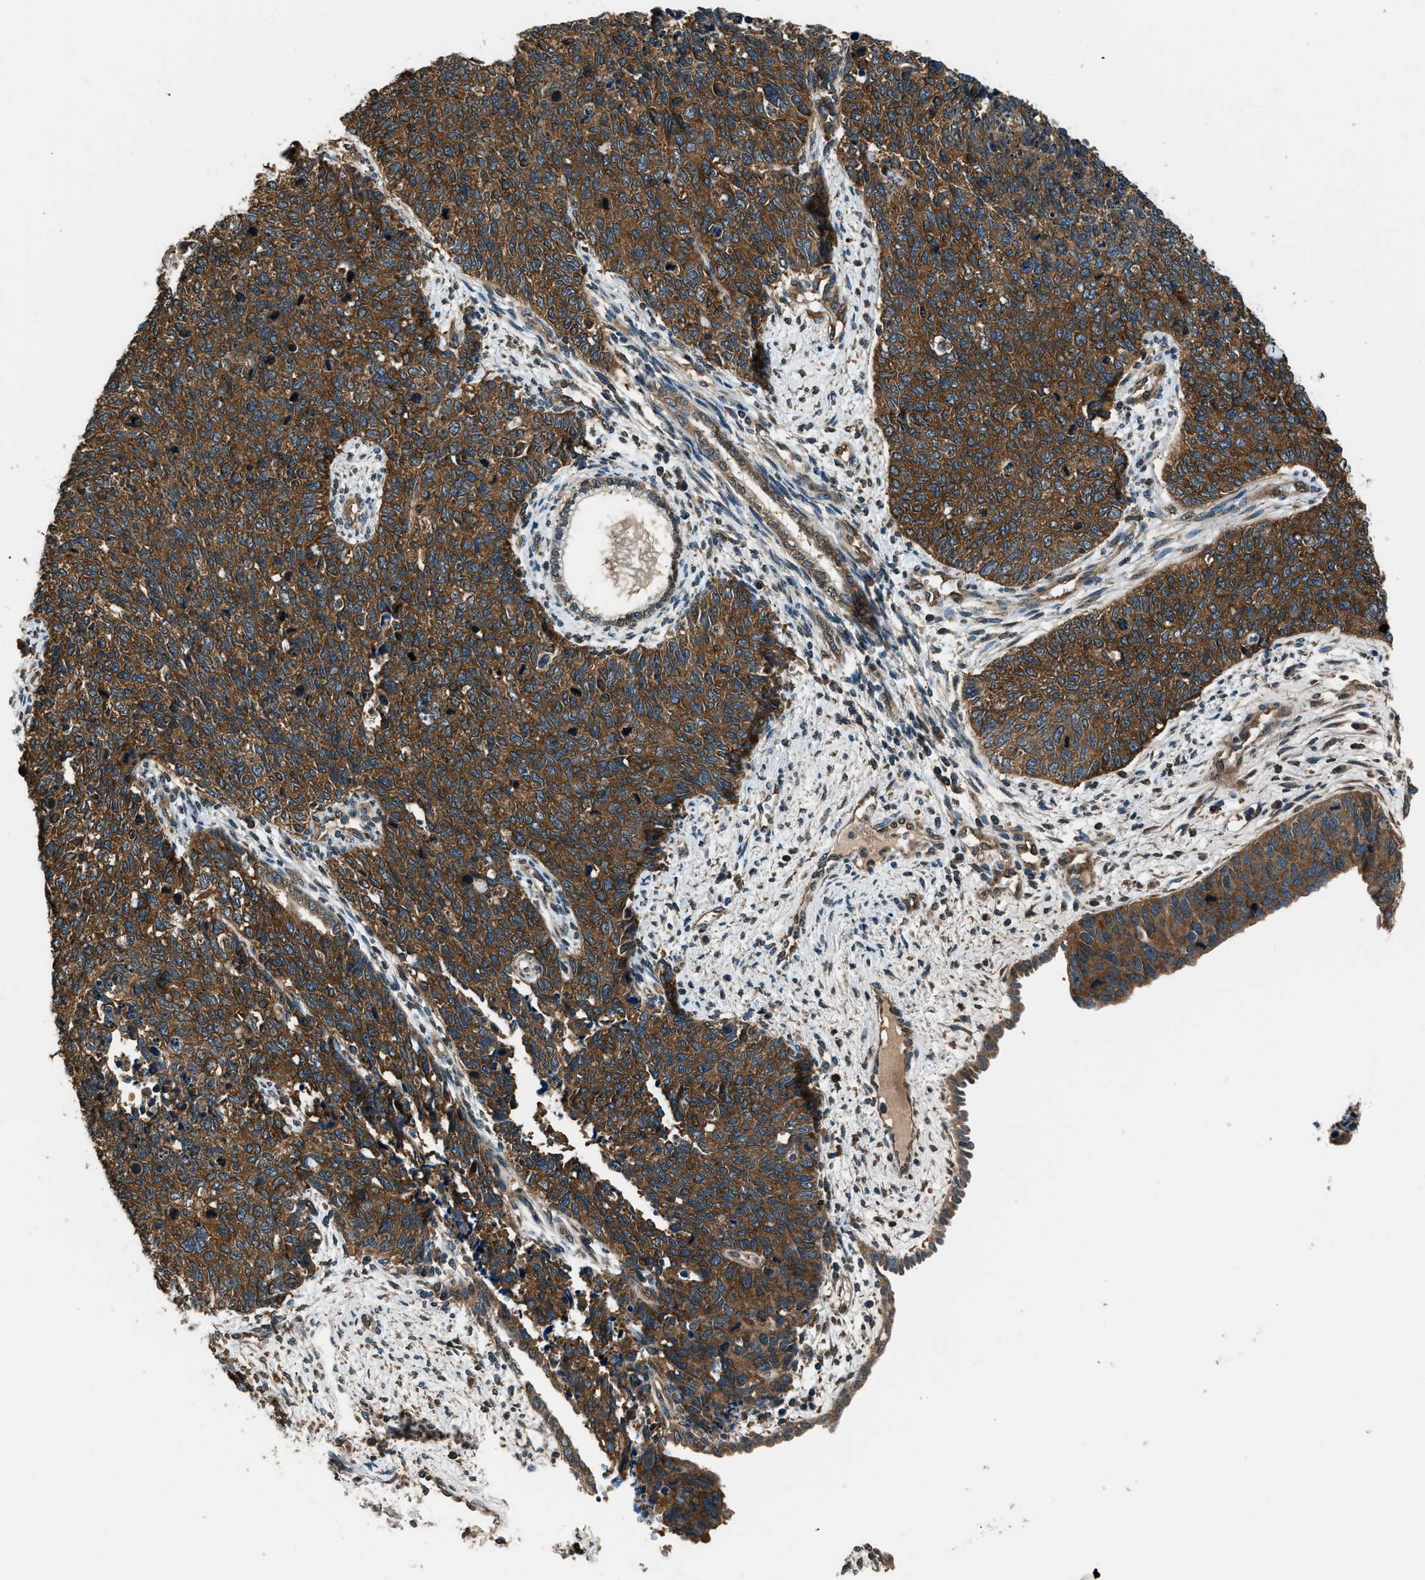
{"staining": {"intensity": "strong", "quantity": ">75%", "location": "cytoplasmic/membranous"}, "tissue": "cervical cancer", "cell_type": "Tumor cells", "image_type": "cancer", "snomed": [{"axis": "morphology", "description": "Squamous cell carcinoma, NOS"}, {"axis": "topography", "description": "Cervix"}], "caption": "The image exhibits a brown stain indicating the presence of a protein in the cytoplasmic/membranous of tumor cells in cervical squamous cell carcinoma.", "gene": "ARFGAP2", "patient": {"sex": "female", "age": 63}}